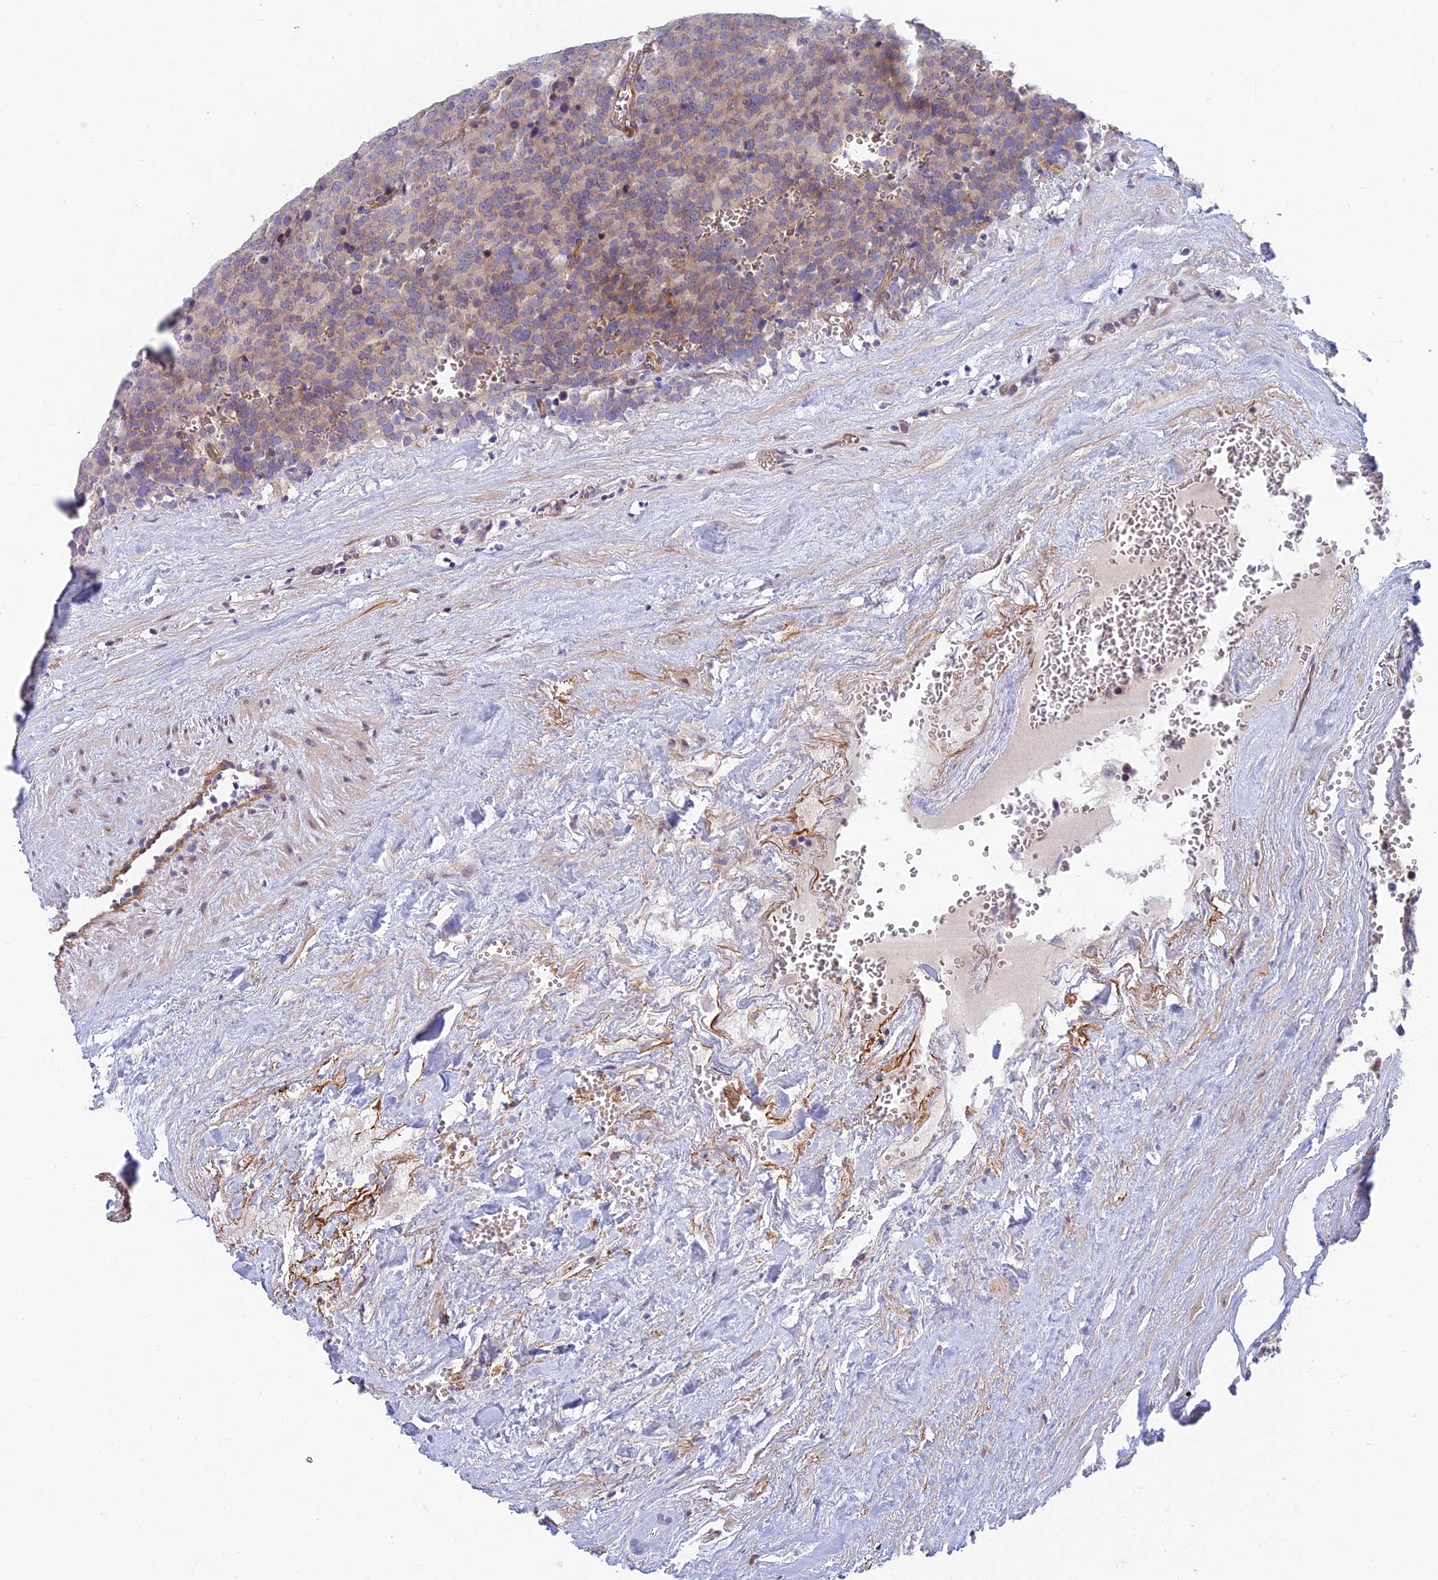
{"staining": {"intensity": "weak", "quantity": "25%-75%", "location": "cytoplasmic/membranous"}, "tissue": "testis cancer", "cell_type": "Tumor cells", "image_type": "cancer", "snomed": [{"axis": "morphology", "description": "Seminoma, NOS"}, {"axis": "topography", "description": "Testis"}], "caption": "Immunohistochemistry (IHC) micrograph of testis seminoma stained for a protein (brown), which displays low levels of weak cytoplasmic/membranous staining in approximately 25%-75% of tumor cells.", "gene": "RHBDL2", "patient": {"sex": "male", "age": 71}}